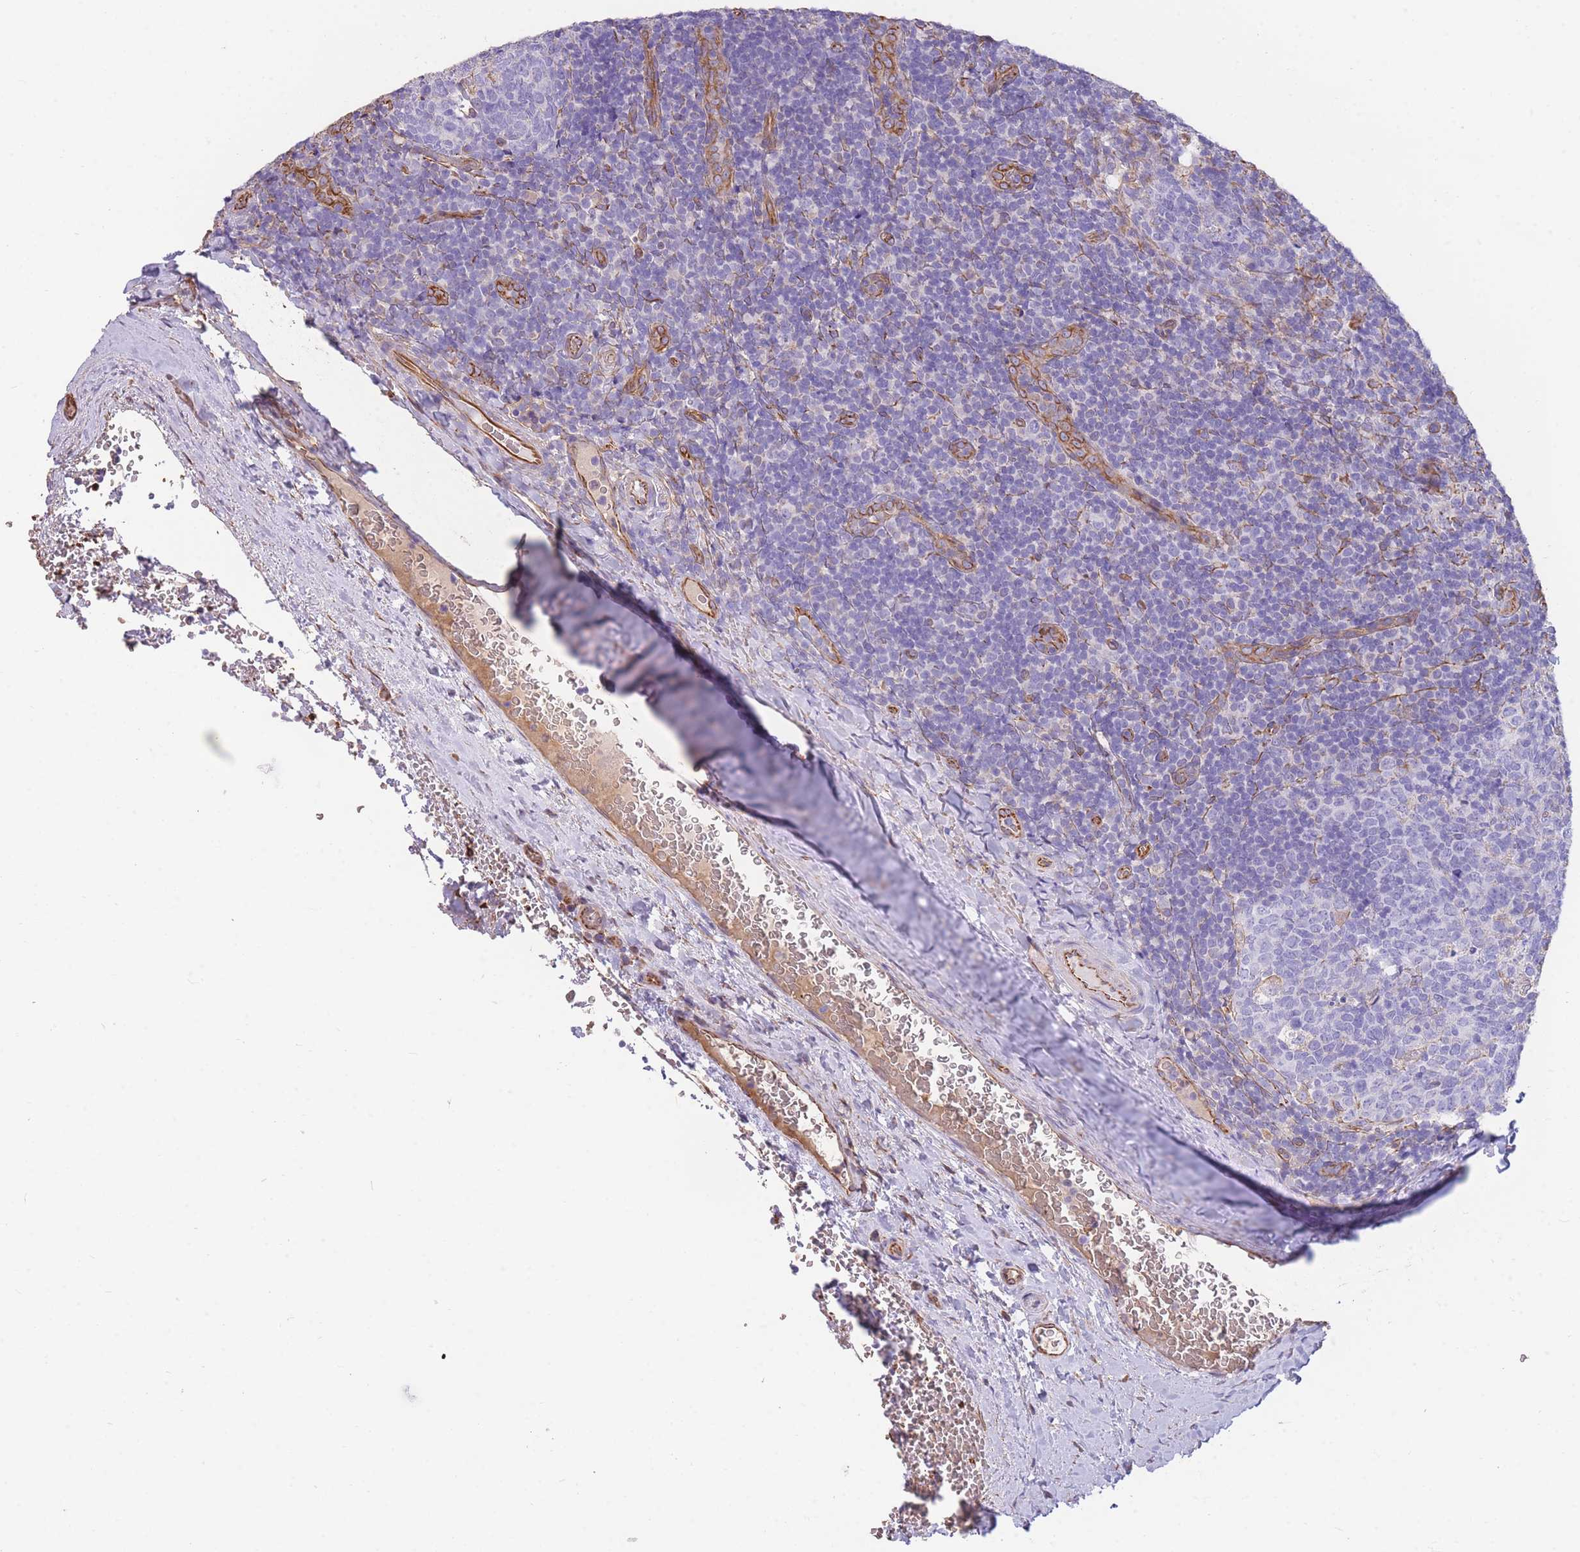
{"staining": {"intensity": "negative", "quantity": "none", "location": "none"}, "tissue": "tonsil", "cell_type": "Germinal center cells", "image_type": "normal", "snomed": [{"axis": "morphology", "description": "Normal tissue, NOS"}, {"axis": "topography", "description": "Tonsil"}], "caption": "The photomicrograph shows no significant staining in germinal center cells of tonsil.", "gene": "ANKRD53", "patient": {"sex": "male", "age": 17}}